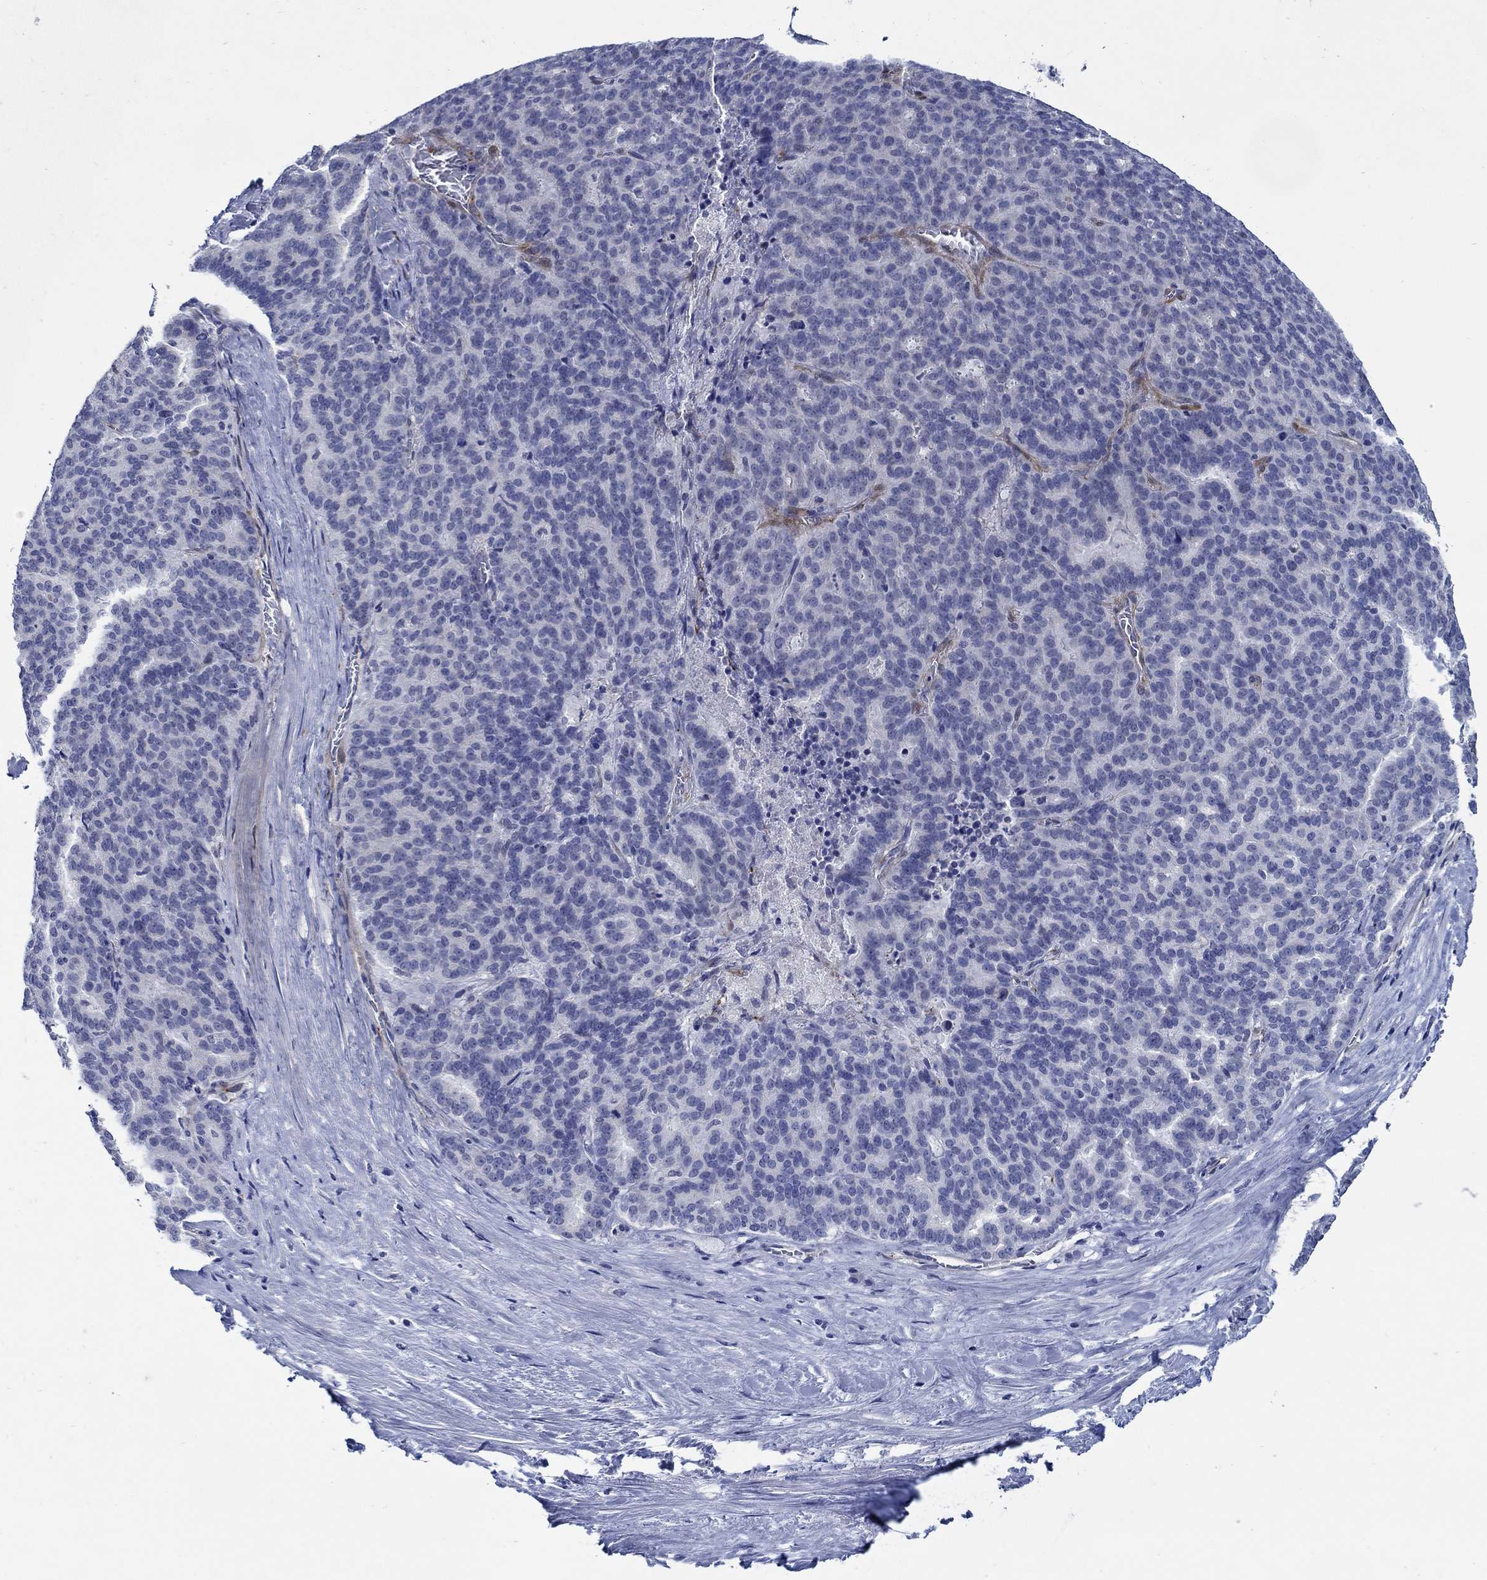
{"staining": {"intensity": "negative", "quantity": "none", "location": "none"}, "tissue": "liver cancer", "cell_type": "Tumor cells", "image_type": "cancer", "snomed": [{"axis": "morphology", "description": "Cholangiocarcinoma"}, {"axis": "topography", "description": "Liver"}], "caption": "Human liver cancer (cholangiocarcinoma) stained for a protein using immunohistochemistry (IHC) demonstrates no expression in tumor cells.", "gene": "MC2R", "patient": {"sex": "female", "age": 47}}